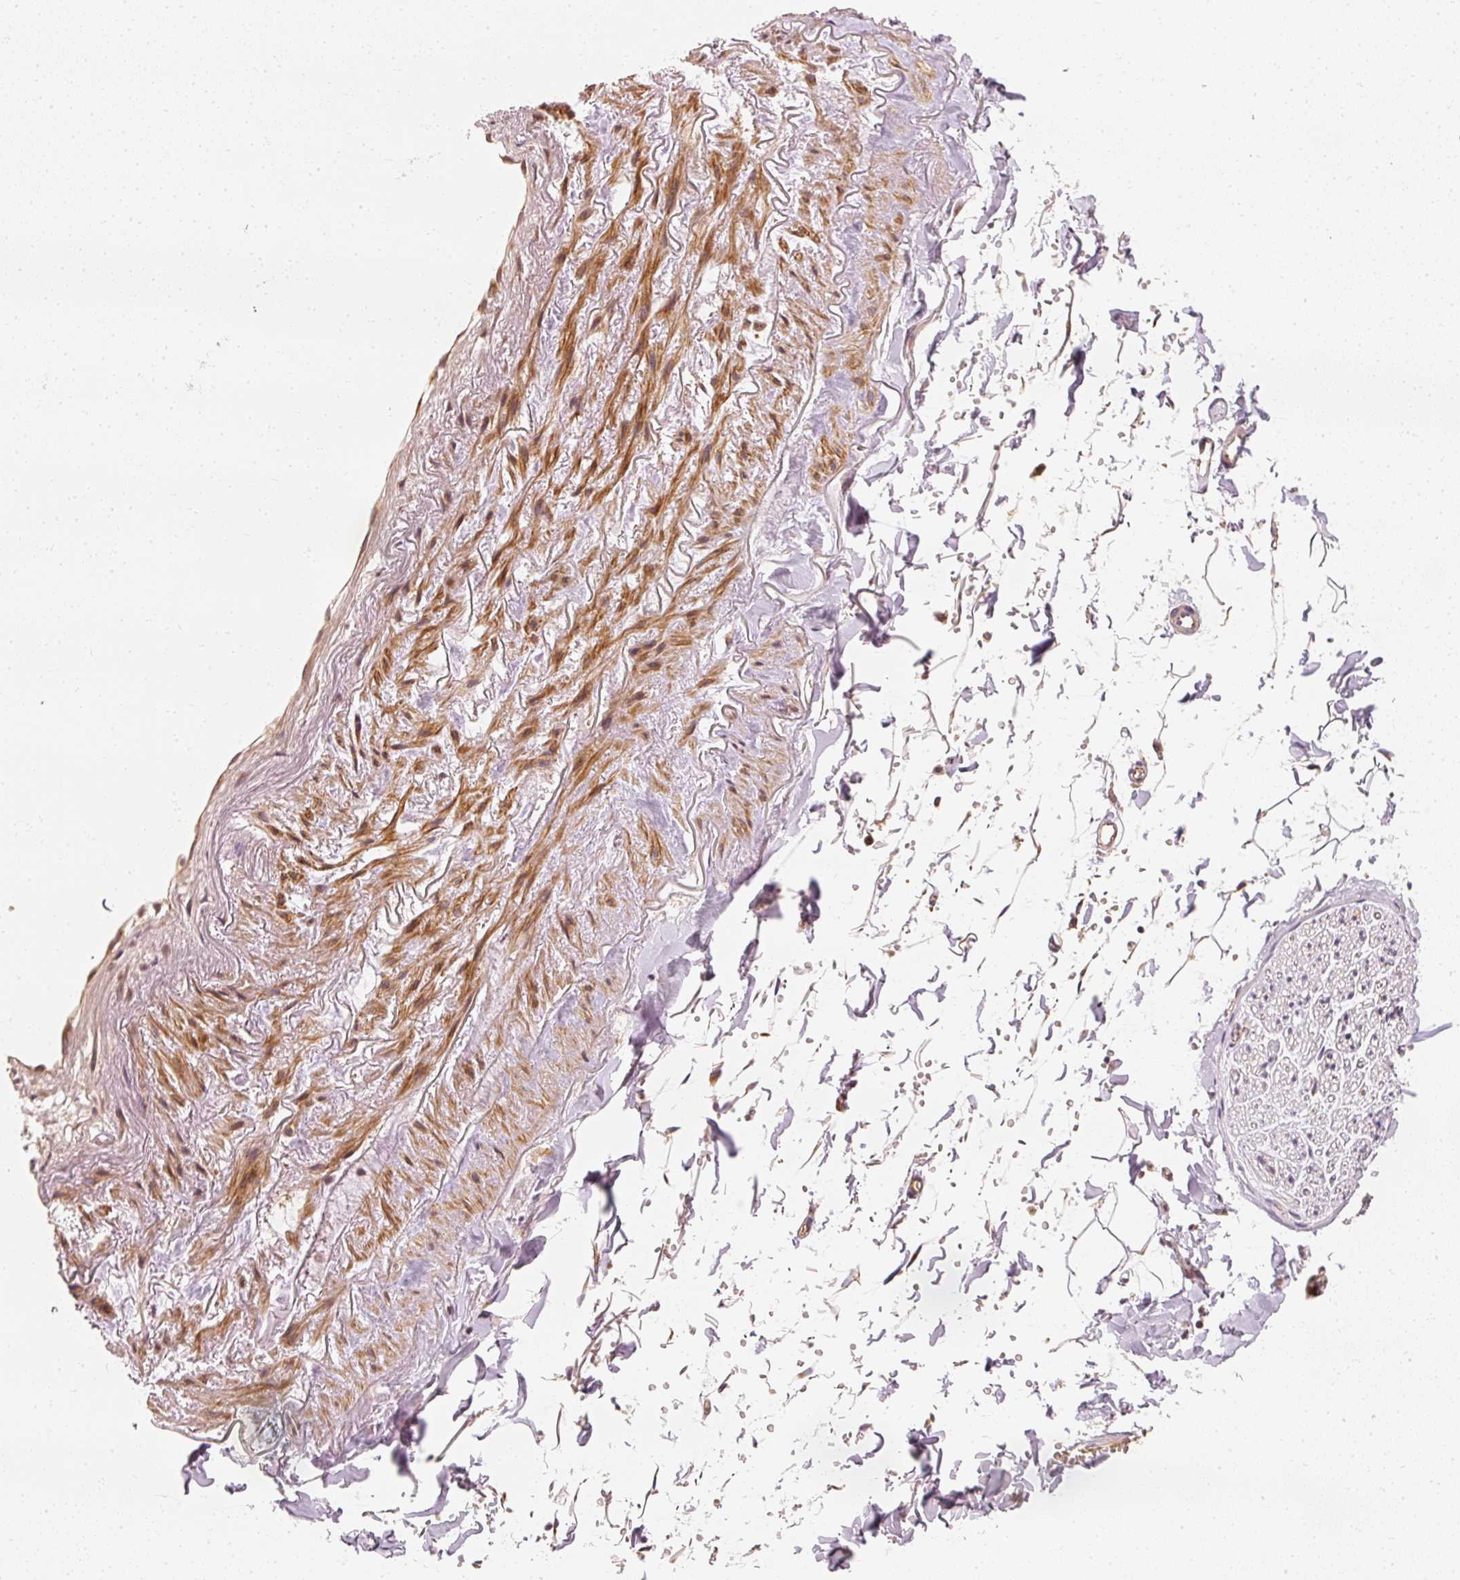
{"staining": {"intensity": "negative", "quantity": "none", "location": "none"}, "tissue": "adipose tissue", "cell_type": "Adipocytes", "image_type": "normal", "snomed": [{"axis": "morphology", "description": "Normal tissue, NOS"}, {"axis": "topography", "description": "Cartilage tissue"}, {"axis": "topography", "description": "Bronchus"}, {"axis": "topography", "description": "Peripheral nerve tissue"}], "caption": "This is an immunohistochemistry (IHC) micrograph of unremarkable human adipose tissue. There is no positivity in adipocytes.", "gene": "EEF1A1", "patient": {"sex": "female", "age": 59}}